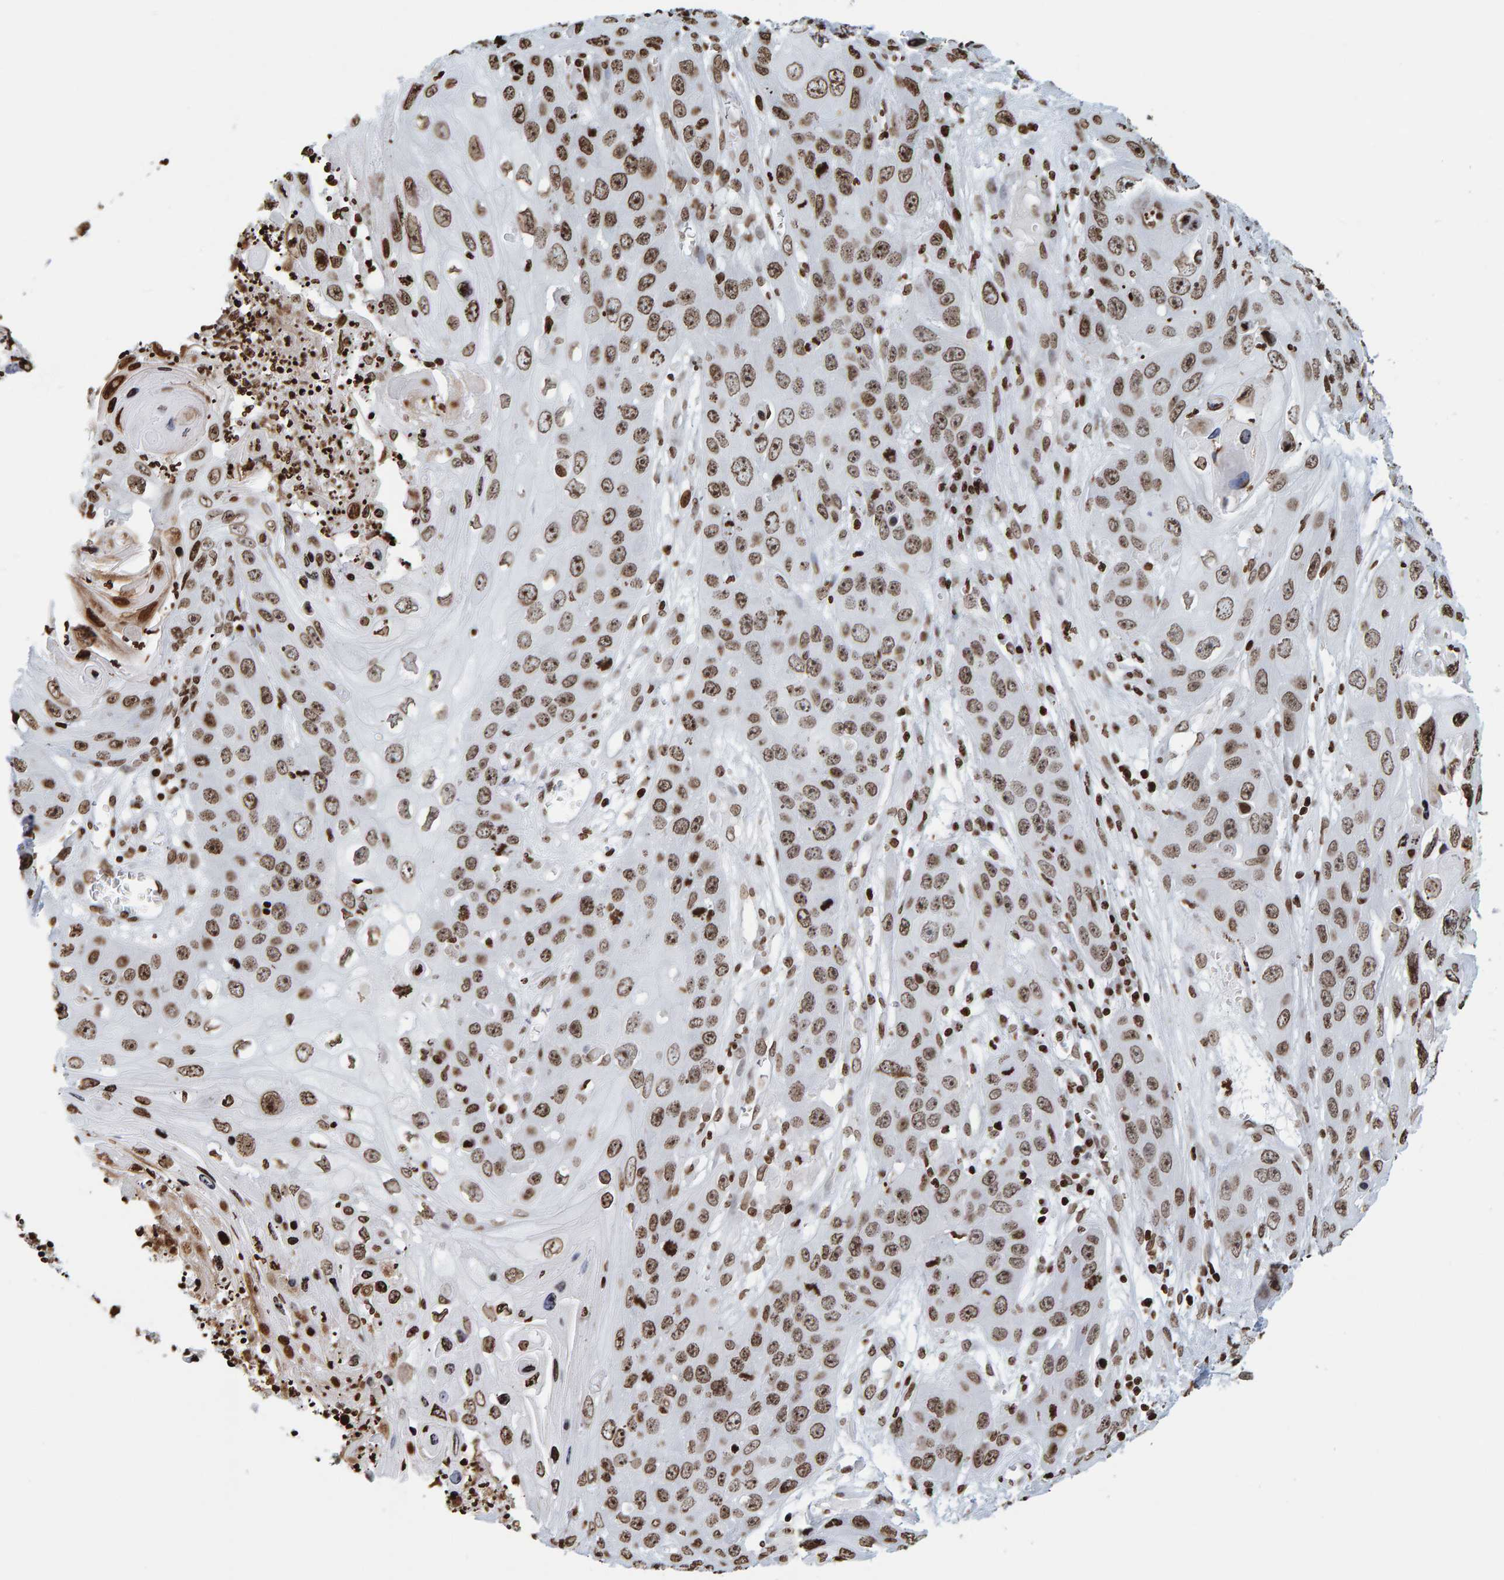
{"staining": {"intensity": "strong", "quantity": ">75%", "location": "cytoplasmic/membranous,nuclear"}, "tissue": "skin cancer", "cell_type": "Tumor cells", "image_type": "cancer", "snomed": [{"axis": "morphology", "description": "Squamous cell carcinoma, NOS"}, {"axis": "topography", "description": "Skin"}], "caption": "Human skin squamous cell carcinoma stained for a protein (brown) demonstrates strong cytoplasmic/membranous and nuclear positive staining in approximately >75% of tumor cells.", "gene": "BRF2", "patient": {"sex": "male", "age": 55}}